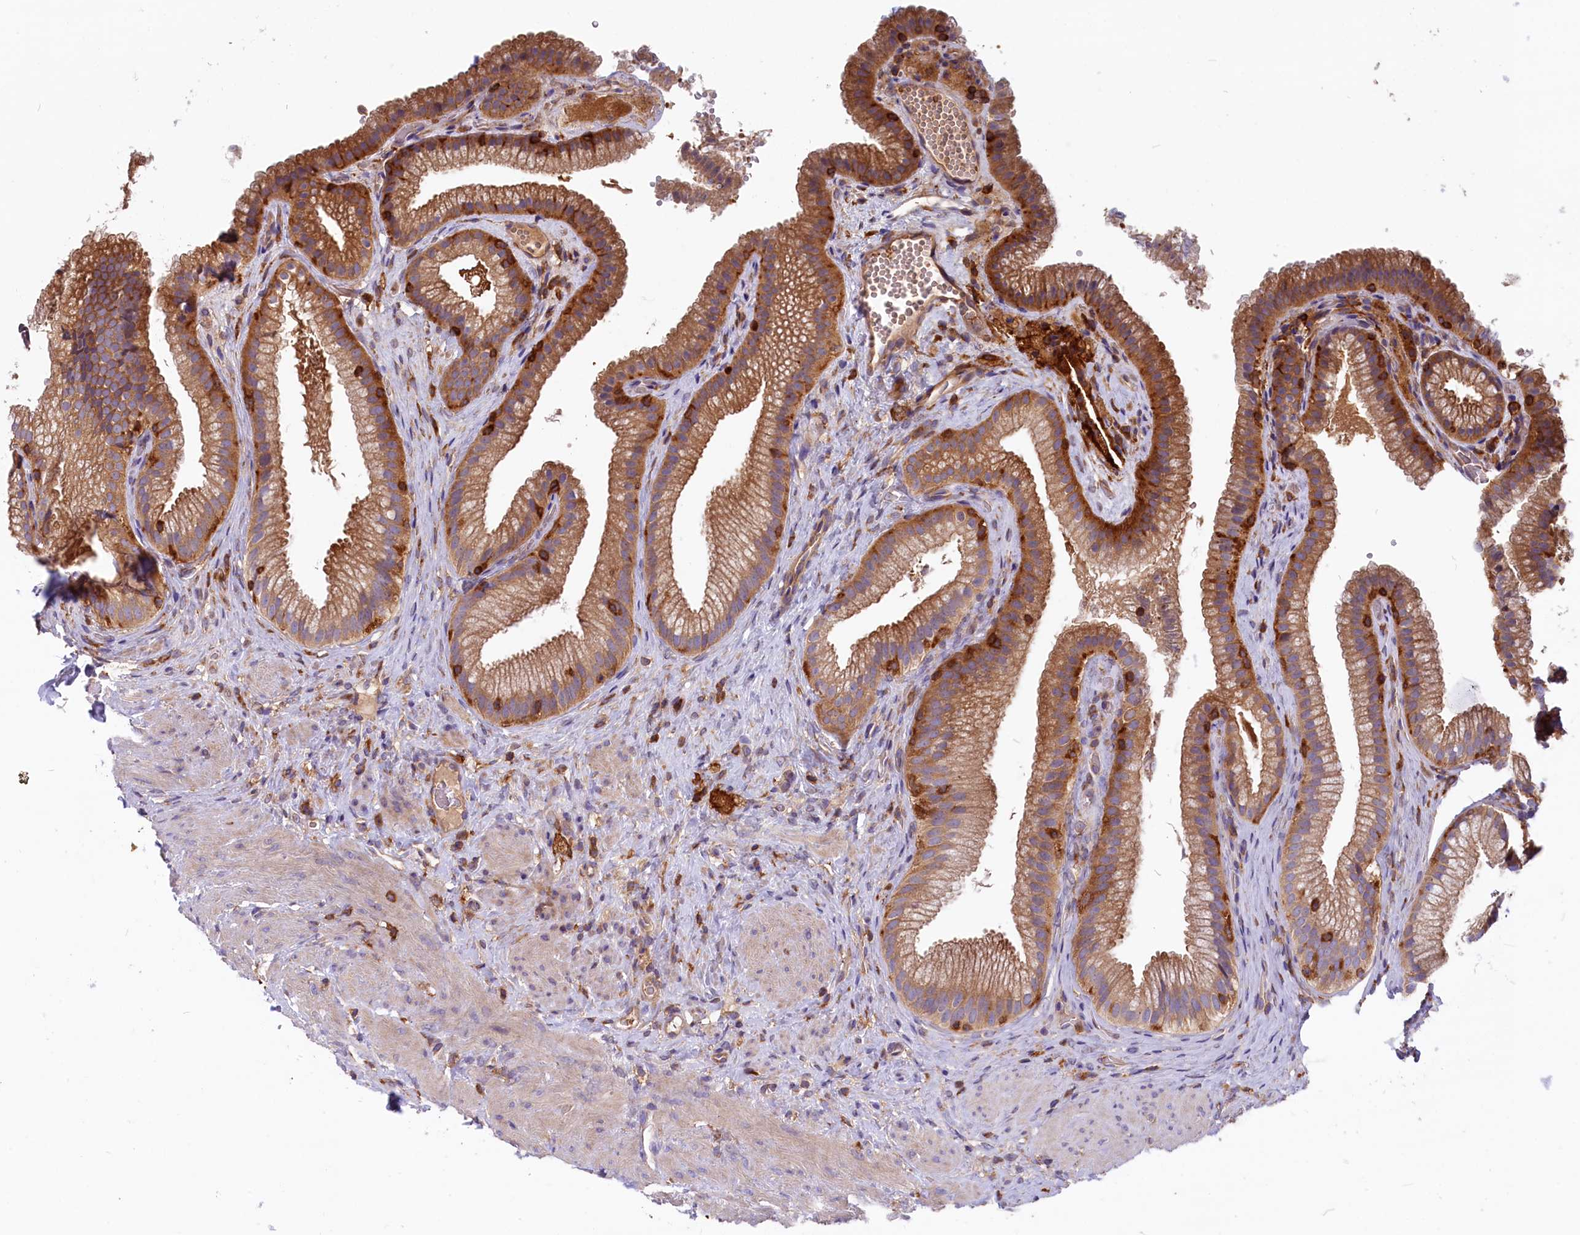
{"staining": {"intensity": "moderate", "quantity": ">75%", "location": "cytoplasmic/membranous"}, "tissue": "gallbladder", "cell_type": "Glandular cells", "image_type": "normal", "snomed": [{"axis": "morphology", "description": "Normal tissue, NOS"}, {"axis": "morphology", "description": "Inflammation, NOS"}, {"axis": "topography", "description": "Gallbladder"}], "caption": "The image reveals a brown stain indicating the presence of a protein in the cytoplasmic/membranous of glandular cells in gallbladder. (IHC, brightfield microscopy, high magnification).", "gene": "MYO9B", "patient": {"sex": "male", "age": 51}}